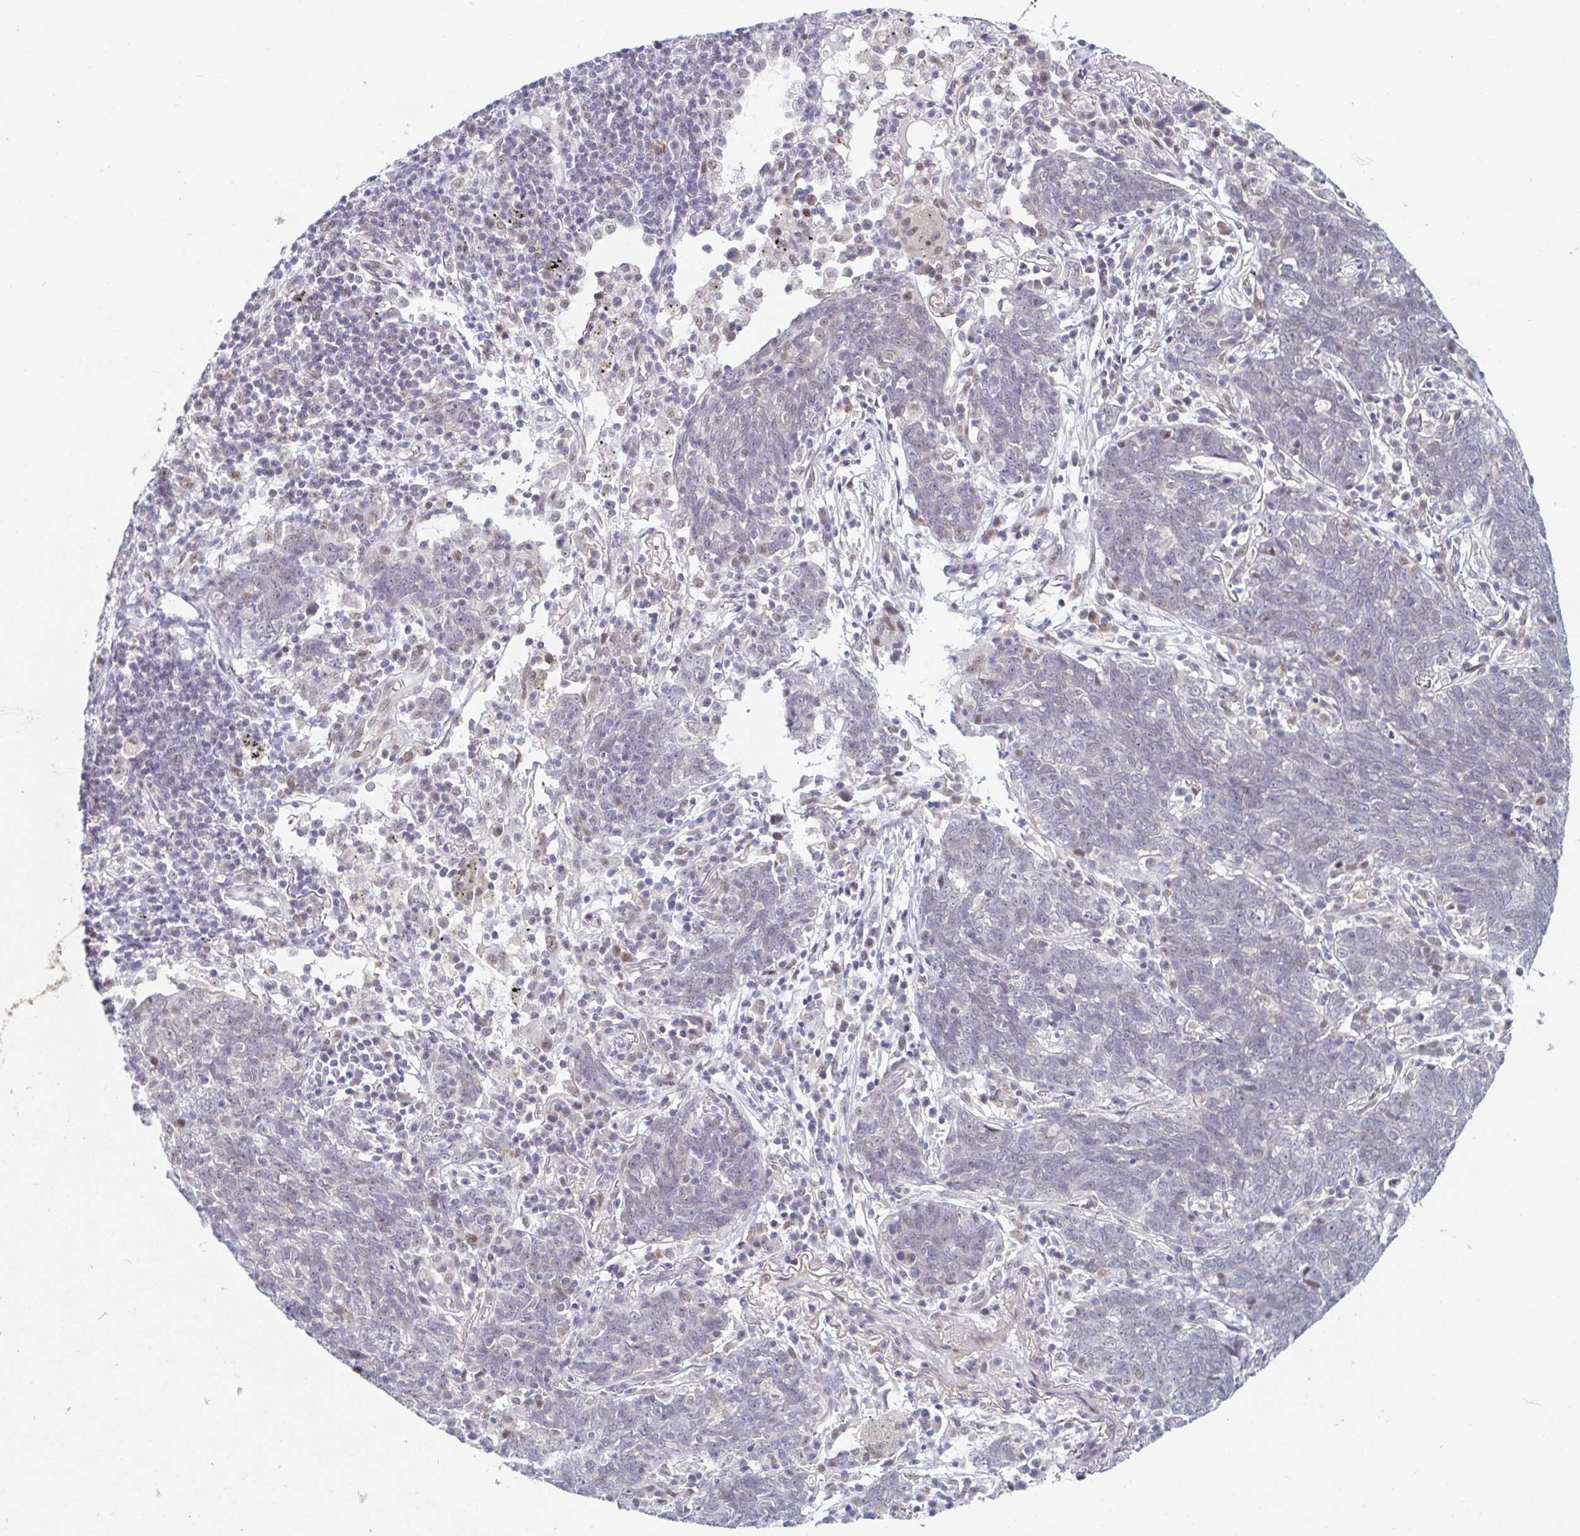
{"staining": {"intensity": "negative", "quantity": "none", "location": "none"}, "tissue": "lung cancer", "cell_type": "Tumor cells", "image_type": "cancer", "snomed": [{"axis": "morphology", "description": "Squamous cell carcinoma, NOS"}, {"axis": "topography", "description": "Lung"}], "caption": "High power microscopy histopathology image of an immunohistochemistry photomicrograph of lung cancer, revealing no significant positivity in tumor cells. (DAB immunohistochemistry visualized using brightfield microscopy, high magnification).", "gene": "COL28A1", "patient": {"sex": "female", "age": 72}}